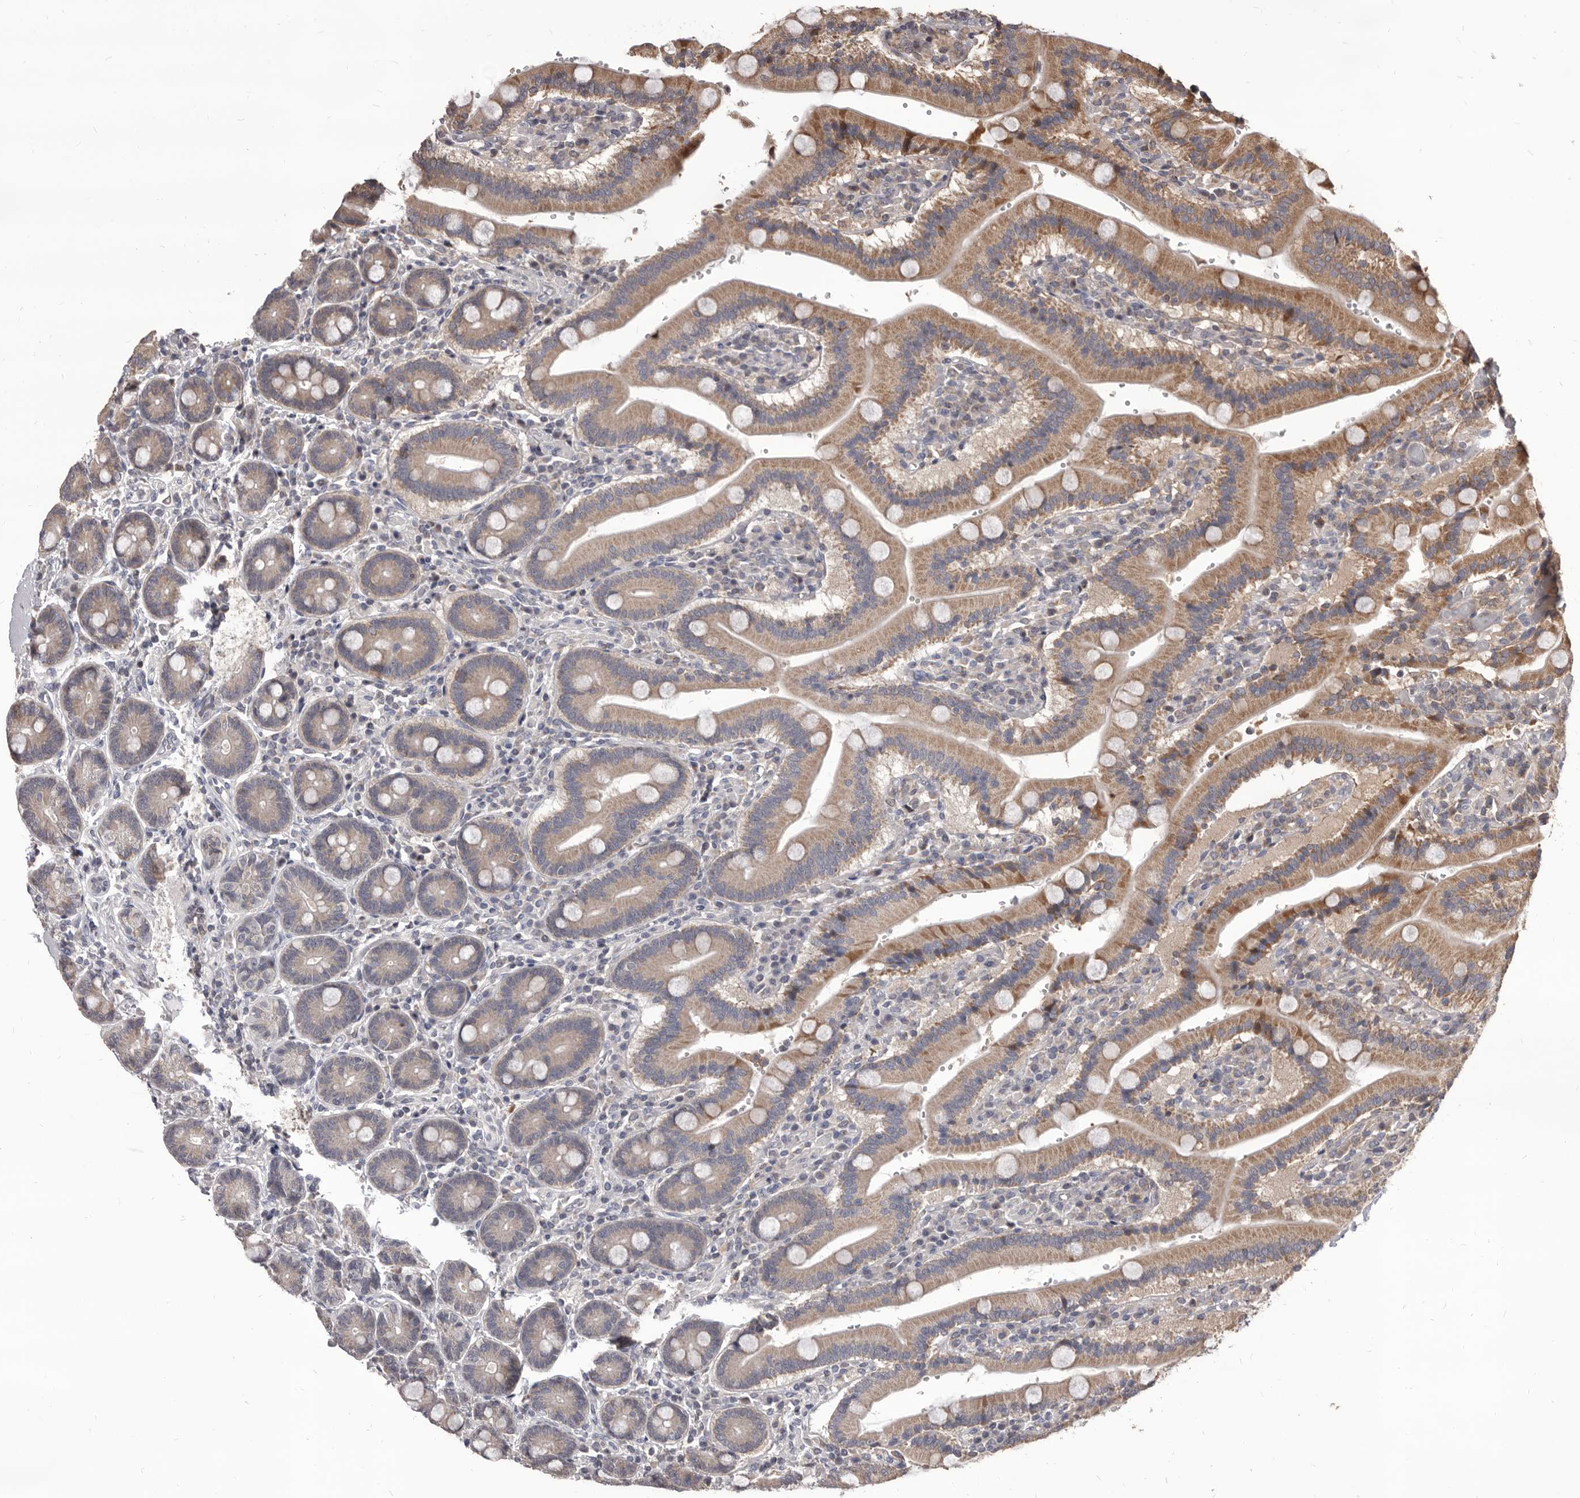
{"staining": {"intensity": "moderate", "quantity": ">75%", "location": "cytoplasmic/membranous"}, "tissue": "duodenum", "cell_type": "Glandular cells", "image_type": "normal", "snomed": [{"axis": "morphology", "description": "Normal tissue, NOS"}, {"axis": "topography", "description": "Duodenum"}], "caption": "The histopathology image demonstrates immunohistochemical staining of normal duodenum. There is moderate cytoplasmic/membranous staining is seen in about >75% of glandular cells.", "gene": "MAP3K14", "patient": {"sex": "female", "age": 62}}